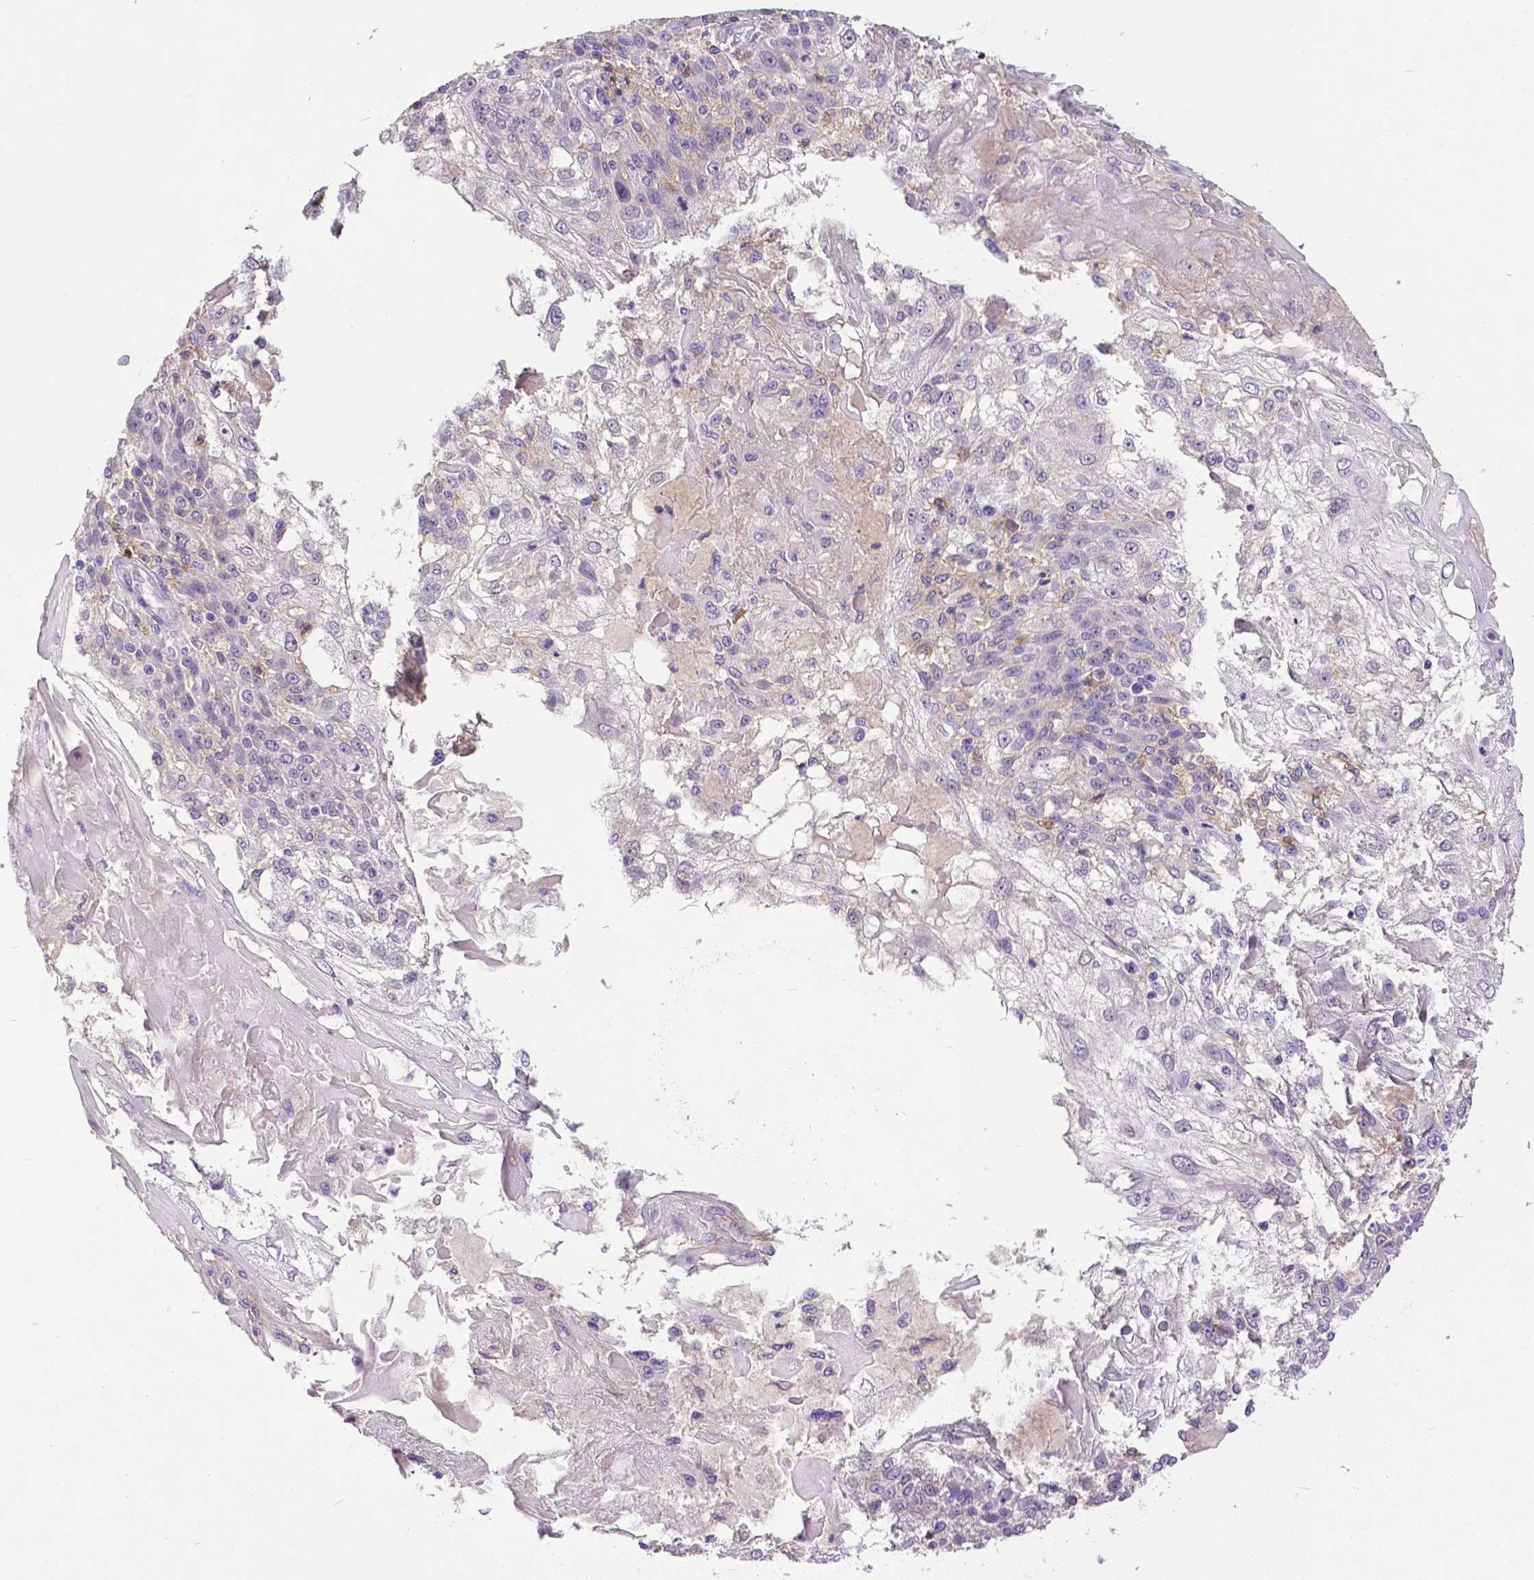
{"staining": {"intensity": "negative", "quantity": "none", "location": "none"}, "tissue": "skin cancer", "cell_type": "Tumor cells", "image_type": "cancer", "snomed": [{"axis": "morphology", "description": "Normal tissue, NOS"}, {"axis": "morphology", "description": "Squamous cell carcinoma, NOS"}, {"axis": "topography", "description": "Skin"}], "caption": "Tumor cells are negative for protein expression in human skin cancer.", "gene": "CD4", "patient": {"sex": "female", "age": 83}}